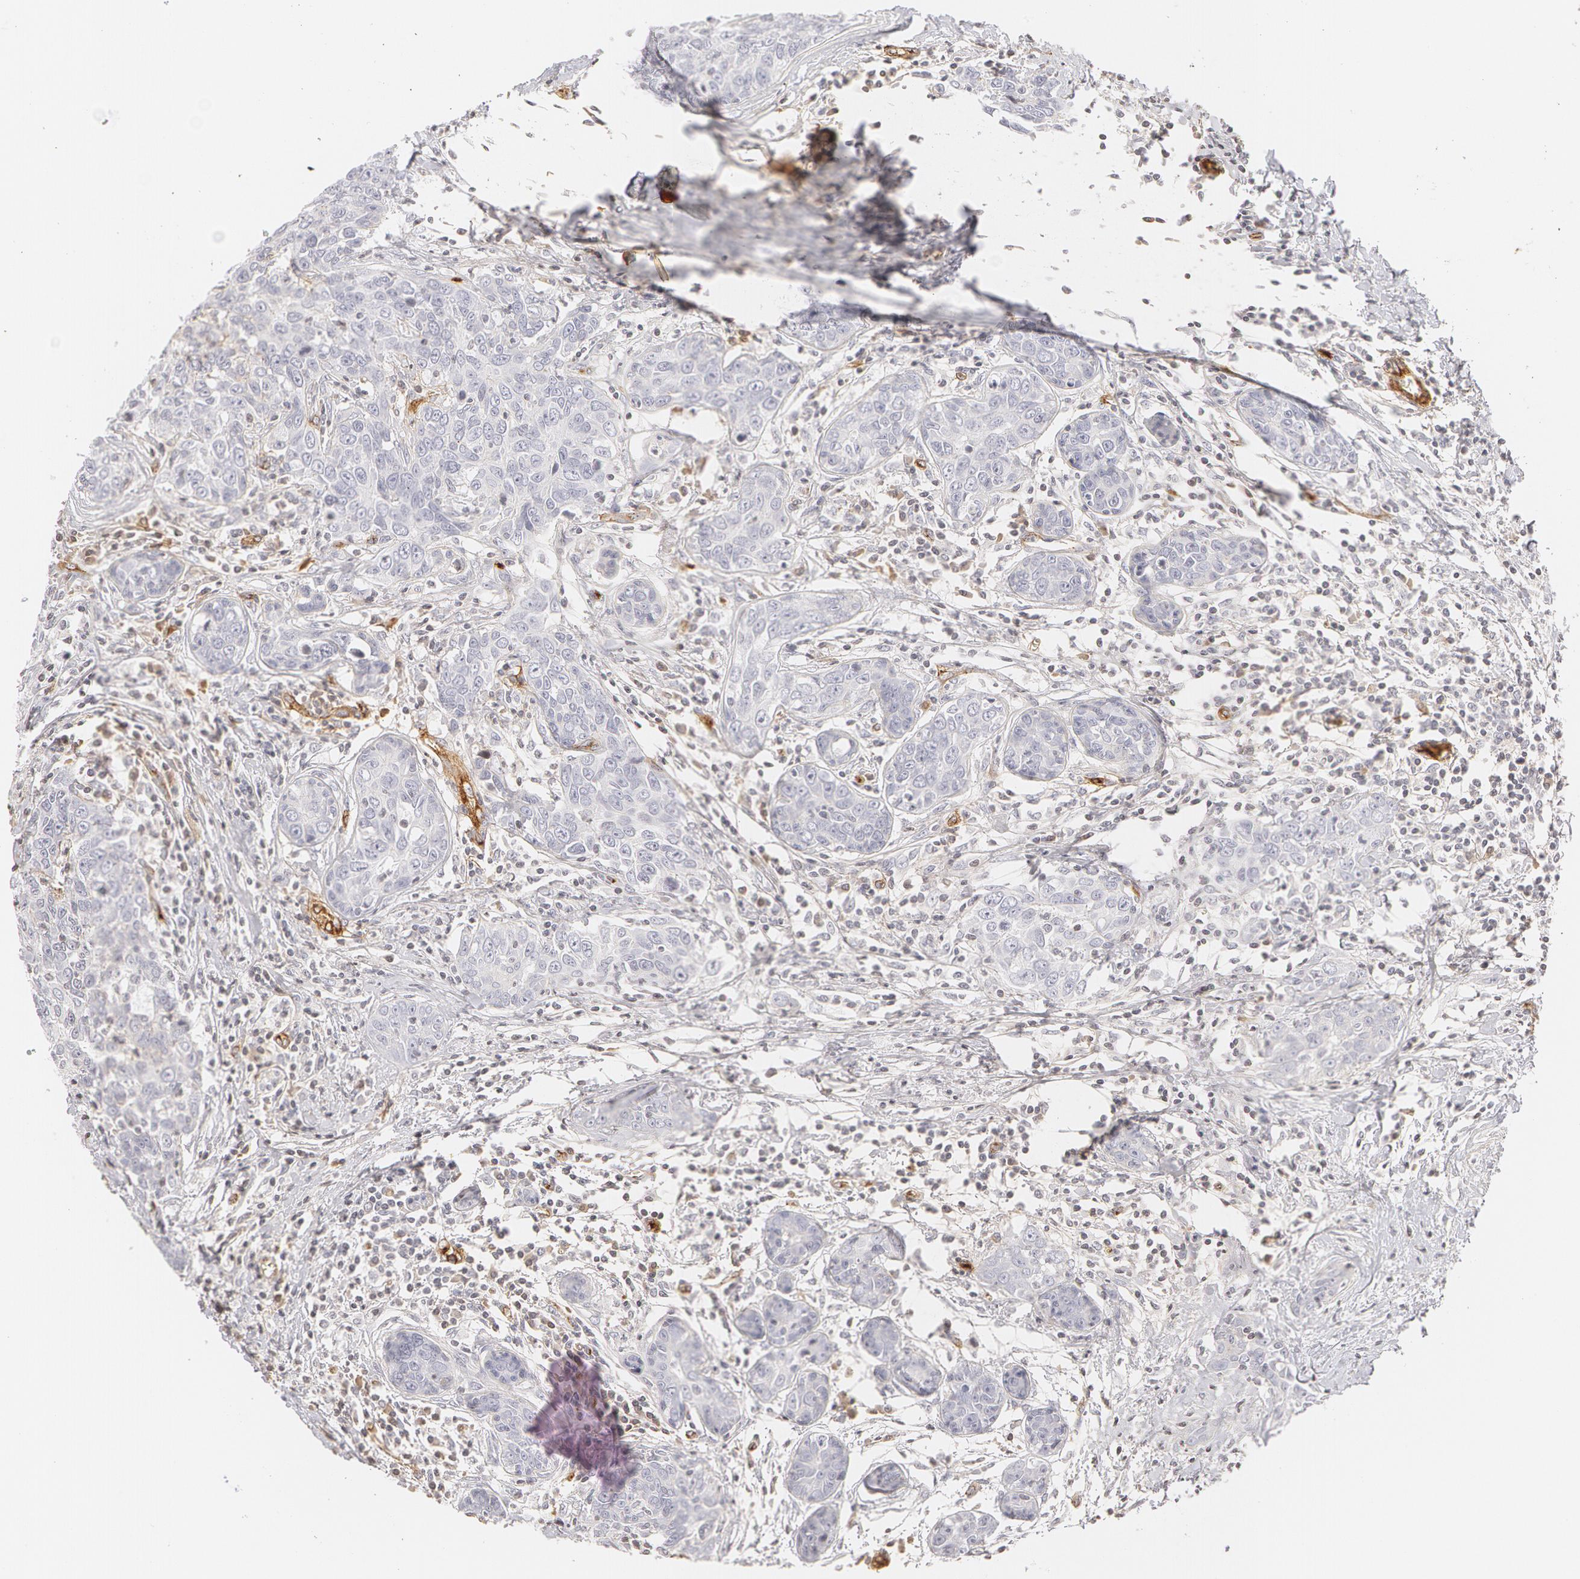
{"staining": {"intensity": "negative", "quantity": "none", "location": "none"}, "tissue": "breast cancer", "cell_type": "Tumor cells", "image_type": "cancer", "snomed": [{"axis": "morphology", "description": "Duct carcinoma"}, {"axis": "topography", "description": "Breast"}], "caption": "Immunohistochemical staining of human intraductal carcinoma (breast) exhibits no significant positivity in tumor cells. (DAB IHC with hematoxylin counter stain).", "gene": "VWF", "patient": {"sex": "female", "age": 50}}